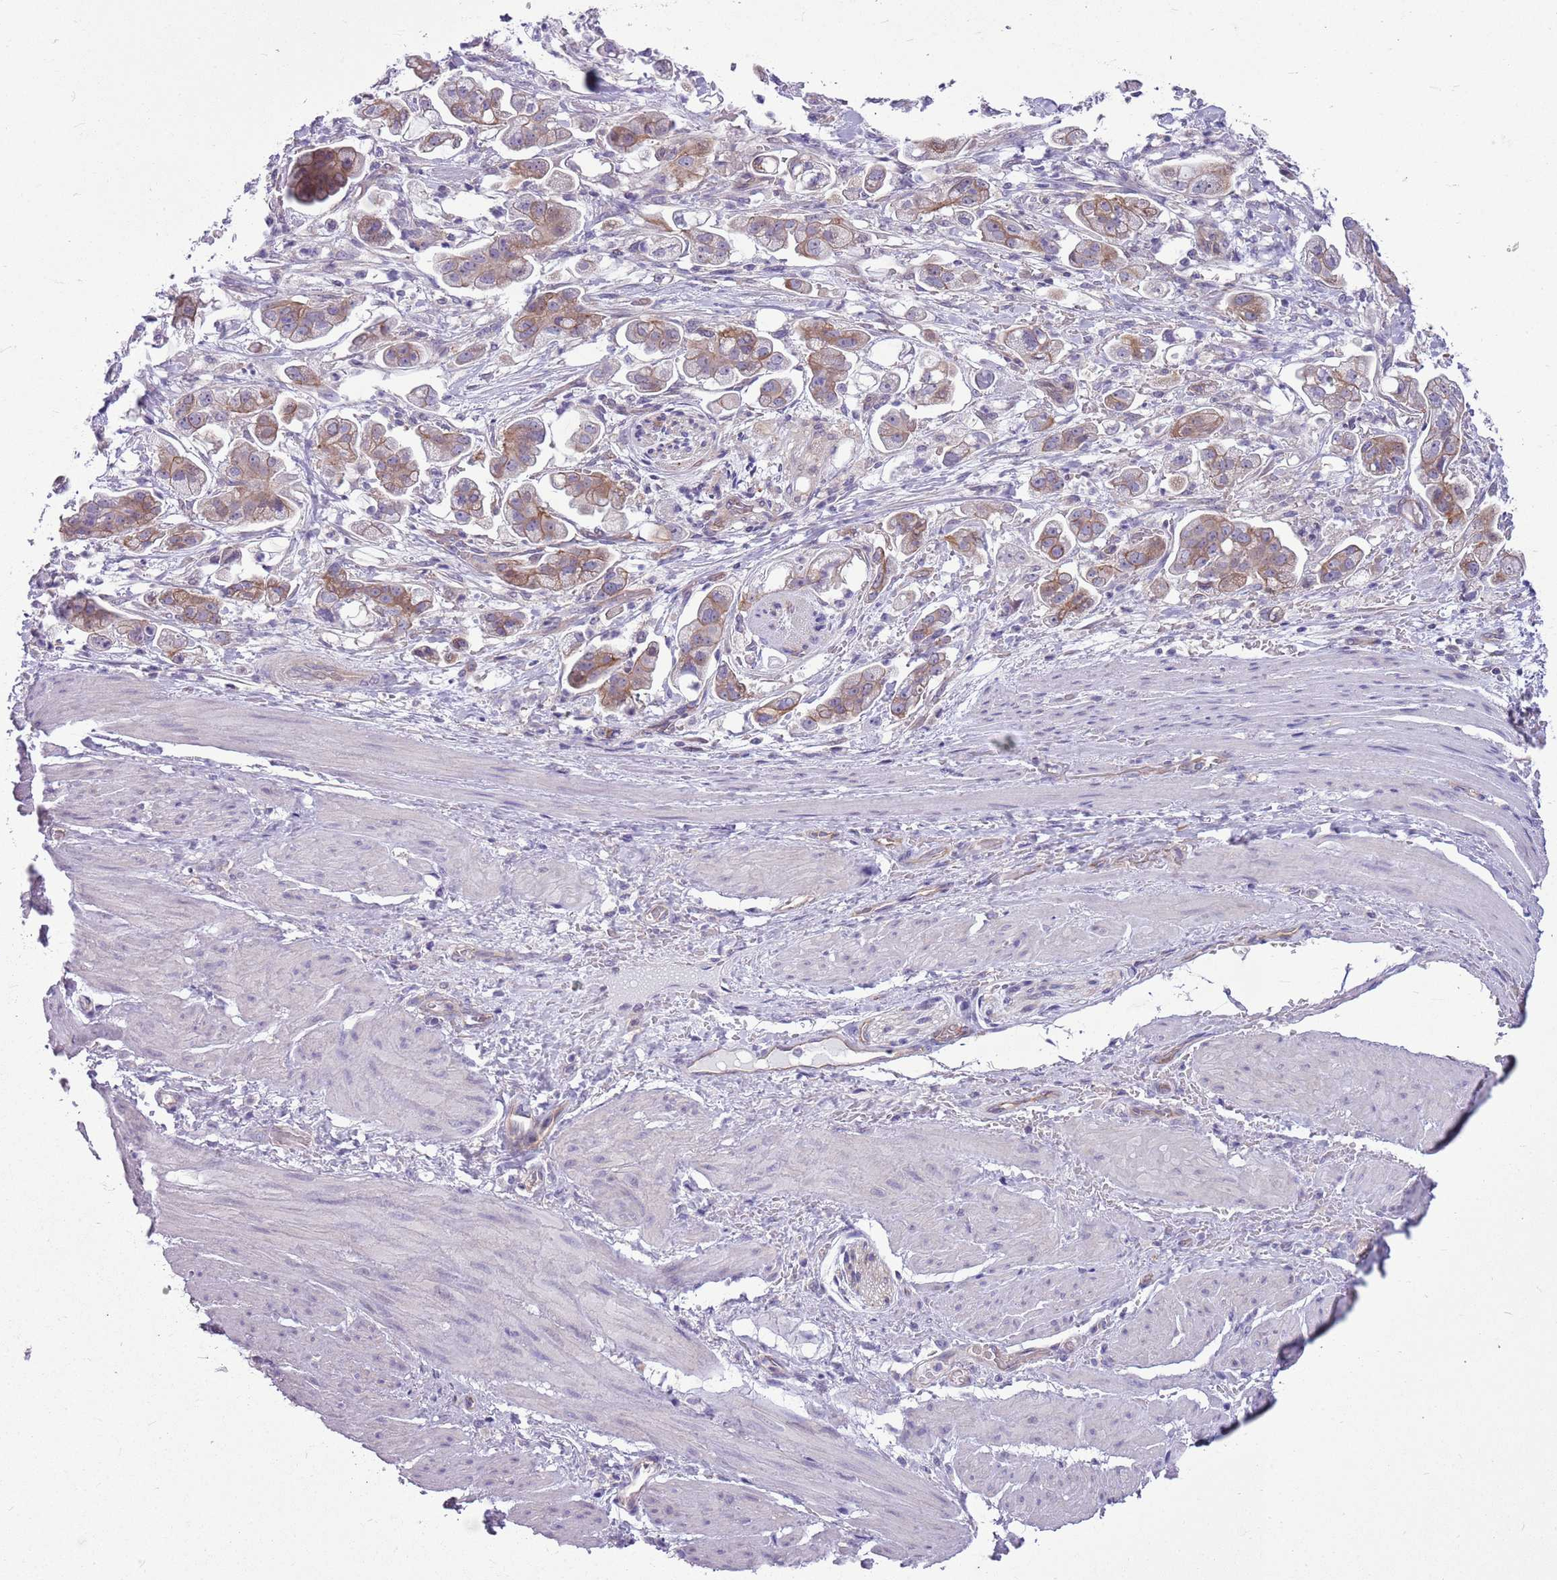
{"staining": {"intensity": "moderate", "quantity": "25%-75%", "location": "cytoplasmic/membranous"}, "tissue": "stomach cancer", "cell_type": "Tumor cells", "image_type": "cancer", "snomed": [{"axis": "morphology", "description": "Adenocarcinoma, NOS"}, {"axis": "topography", "description": "Stomach"}], "caption": "Immunohistochemical staining of human stomach adenocarcinoma shows medium levels of moderate cytoplasmic/membranous protein positivity in approximately 25%-75% of tumor cells. (DAB (3,3'-diaminobenzidine) IHC with brightfield microscopy, high magnification).", "gene": "PARP8", "patient": {"sex": "male", "age": 62}}